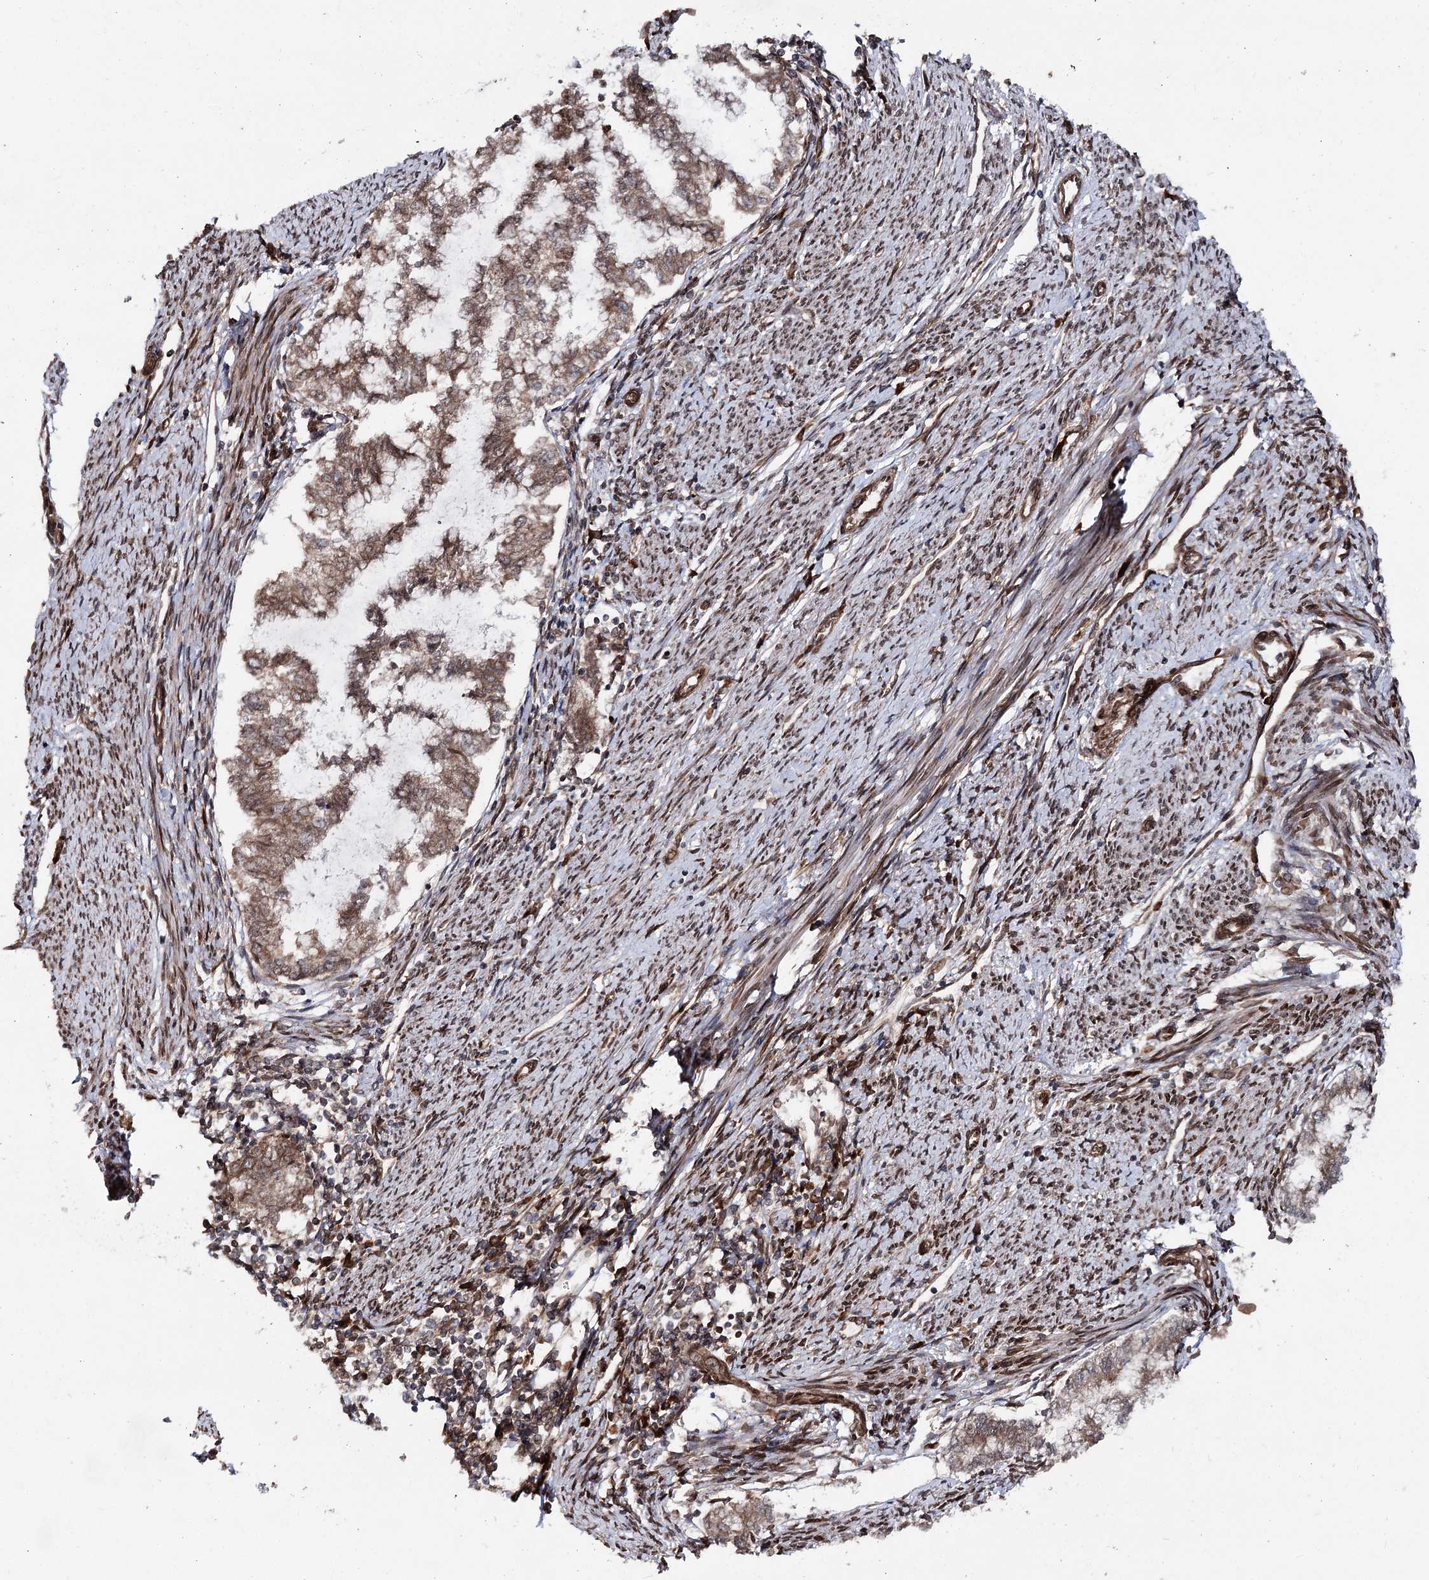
{"staining": {"intensity": "moderate", "quantity": ">75%", "location": "cytoplasmic/membranous"}, "tissue": "endometrial cancer", "cell_type": "Tumor cells", "image_type": "cancer", "snomed": [{"axis": "morphology", "description": "Adenocarcinoma, NOS"}, {"axis": "topography", "description": "Endometrium"}], "caption": "IHC (DAB (3,3'-diaminobenzidine)) staining of adenocarcinoma (endometrial) reveals moderate cytoplasmic/membranous protein staining in about >75% of tumor cells.", "gene": "FGFR1OP2", "patient": {"sex": "female", "age": 79}}